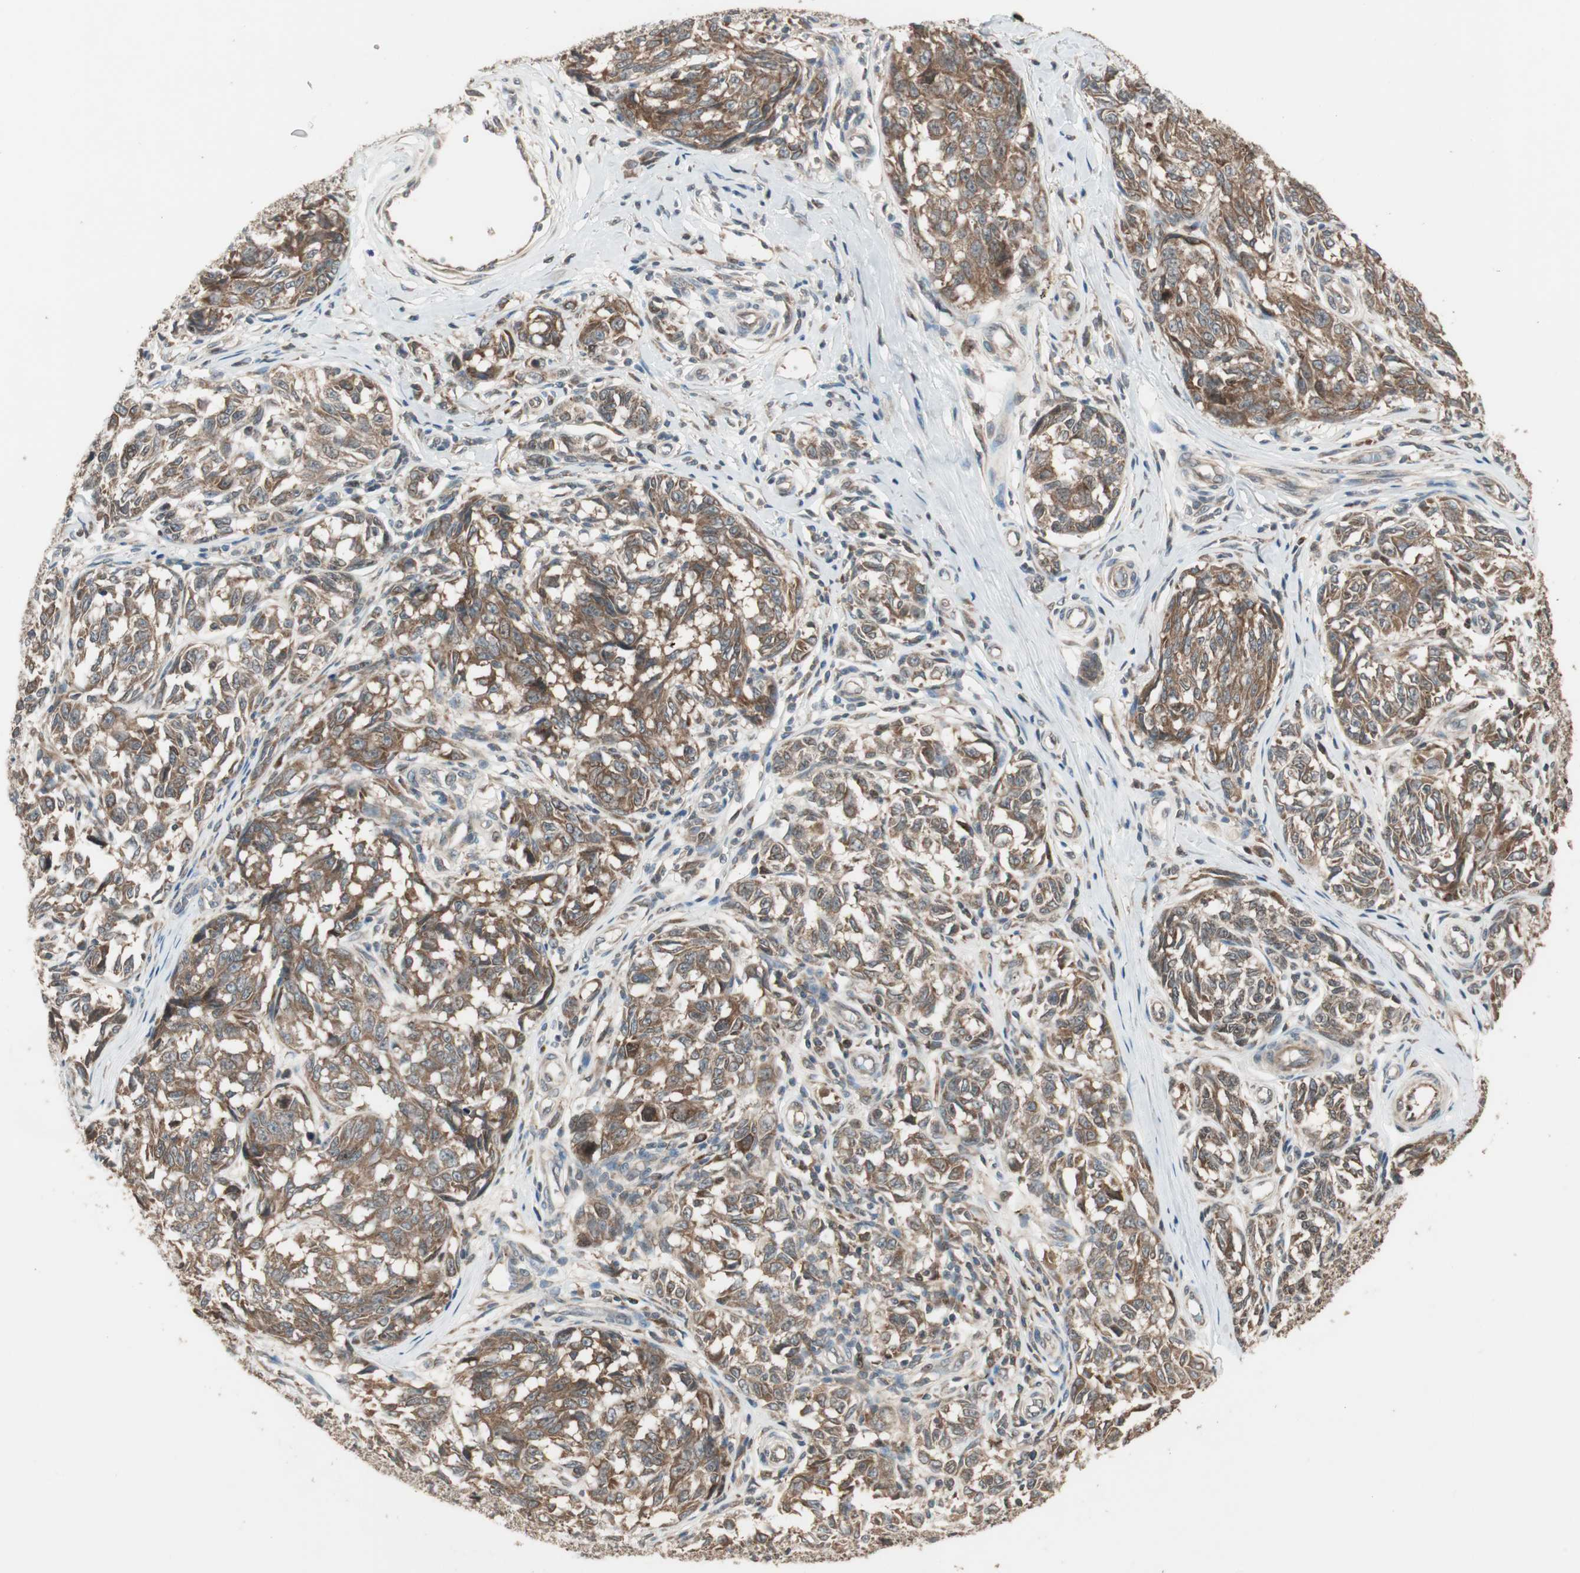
{"staining": {"intensity": "moderate", "quantity": ">75%", "location": "cytoplasmic/membranous"}, "tissue": "melanoma", "cell_type": "Tumor cells", "image_type": "cancer", "snomed": [{"axis": "morphology", "description": "Malignant melanoma, NOS"}, {"axis": "topography", "description": "Skin"}], "caption": "This is a photomicrograph of immunohistochemistry (IHC) staining of malignant melanoma, which shows moderate positivity in the cytoplasmic/membranous of tumor cells.", "gene": "ATP6AP2", "patient": {"sex": "female", "age": 64}}